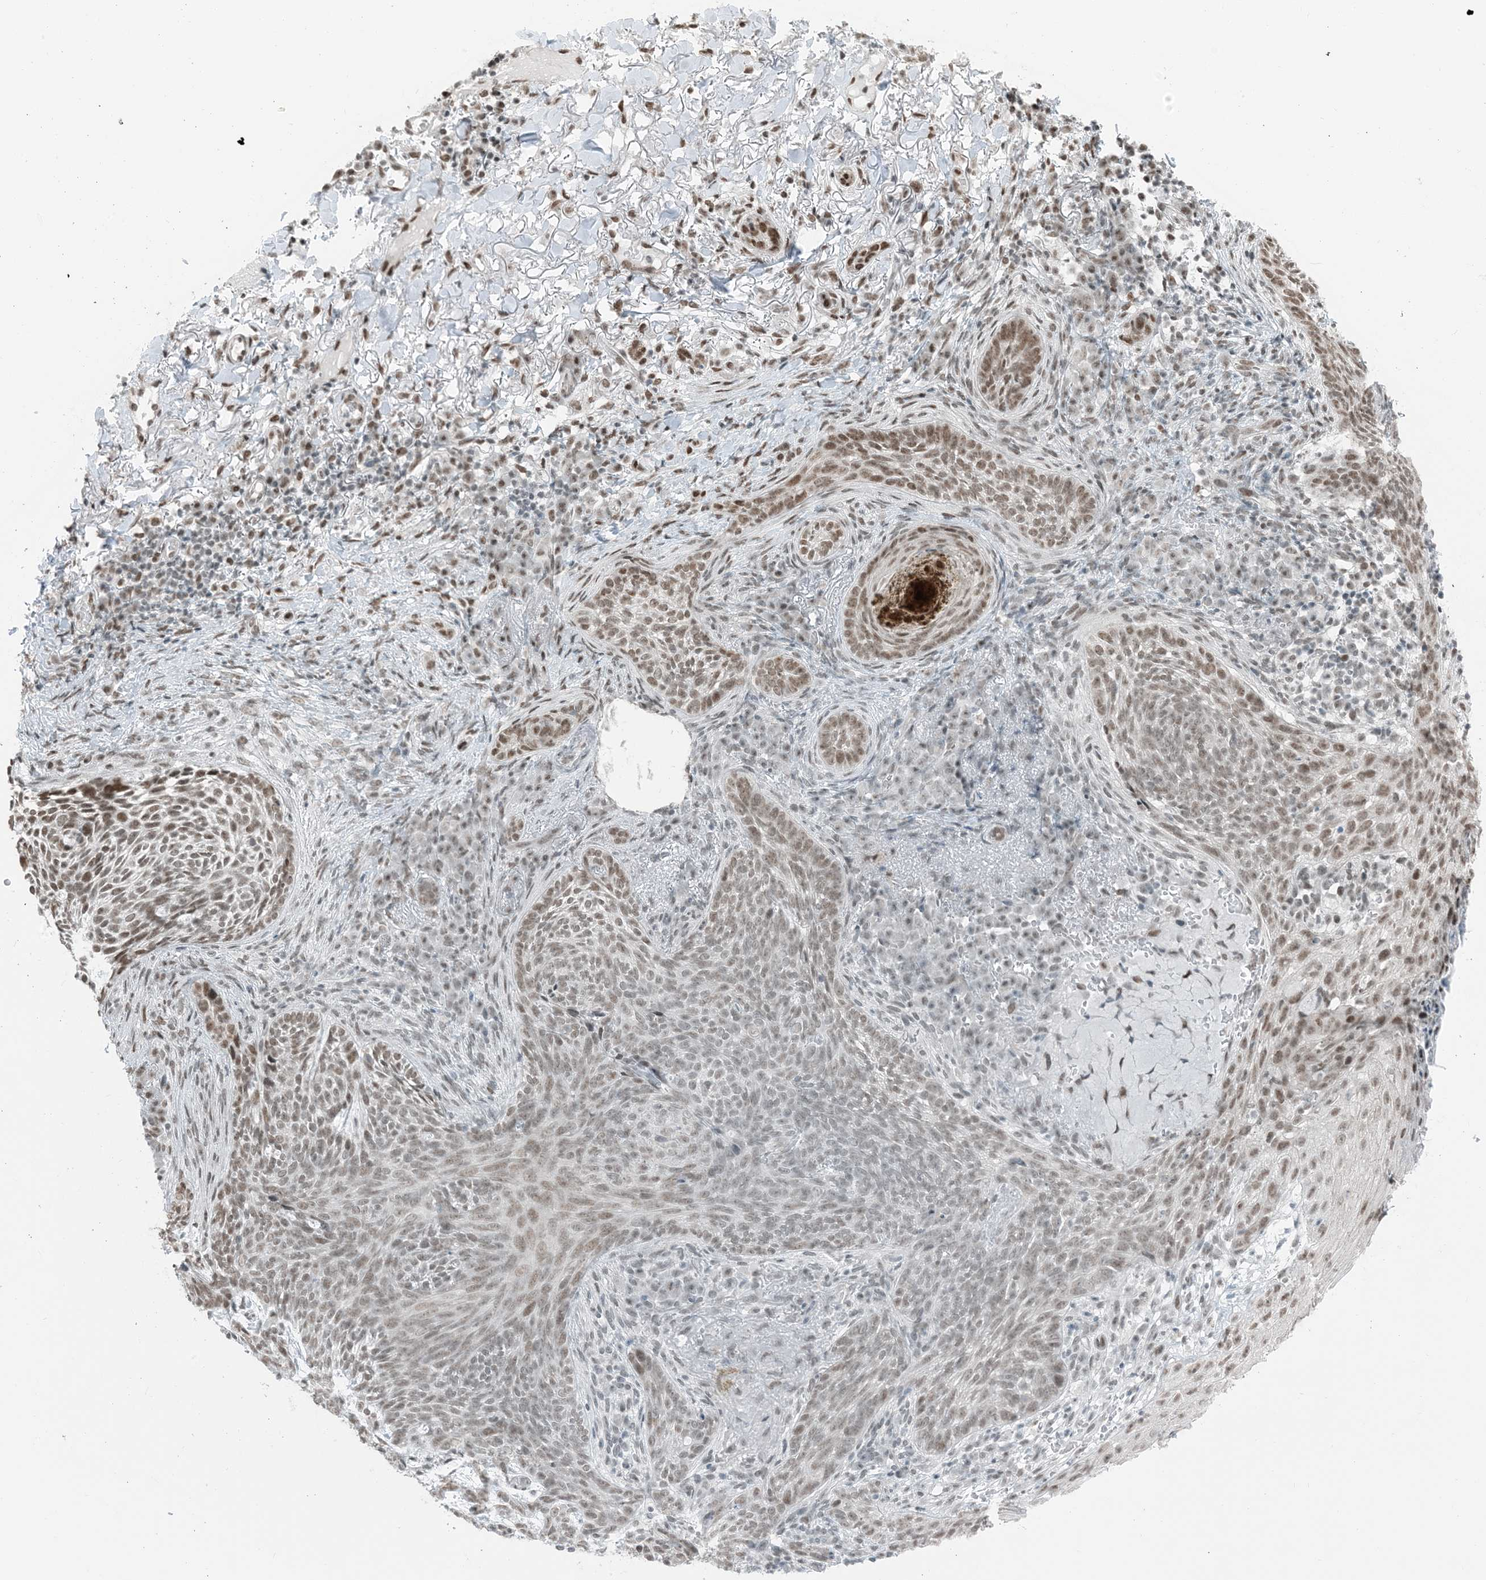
{"staining": {"intensity": "moderate", "quantity": "25%-75%", "location": "nuclear"}, "tissue": "skin cancer", "cell_type": "Tumor cells", "image_type": "cancer", "snomed": [{"axis": "morphology", "description": "Basal cell carcinoma"}, {"axis": "topography", "description": "Skin"}], "caption": "The histopathology image exhibits a brown stain indicating the presence of a protein in the nuclear of tumor cells in skin basal cell carcinoma. Nuclei are stained in blue.", "gene": "ZNF500", "patient": {"sex": "male", "age": 85}}